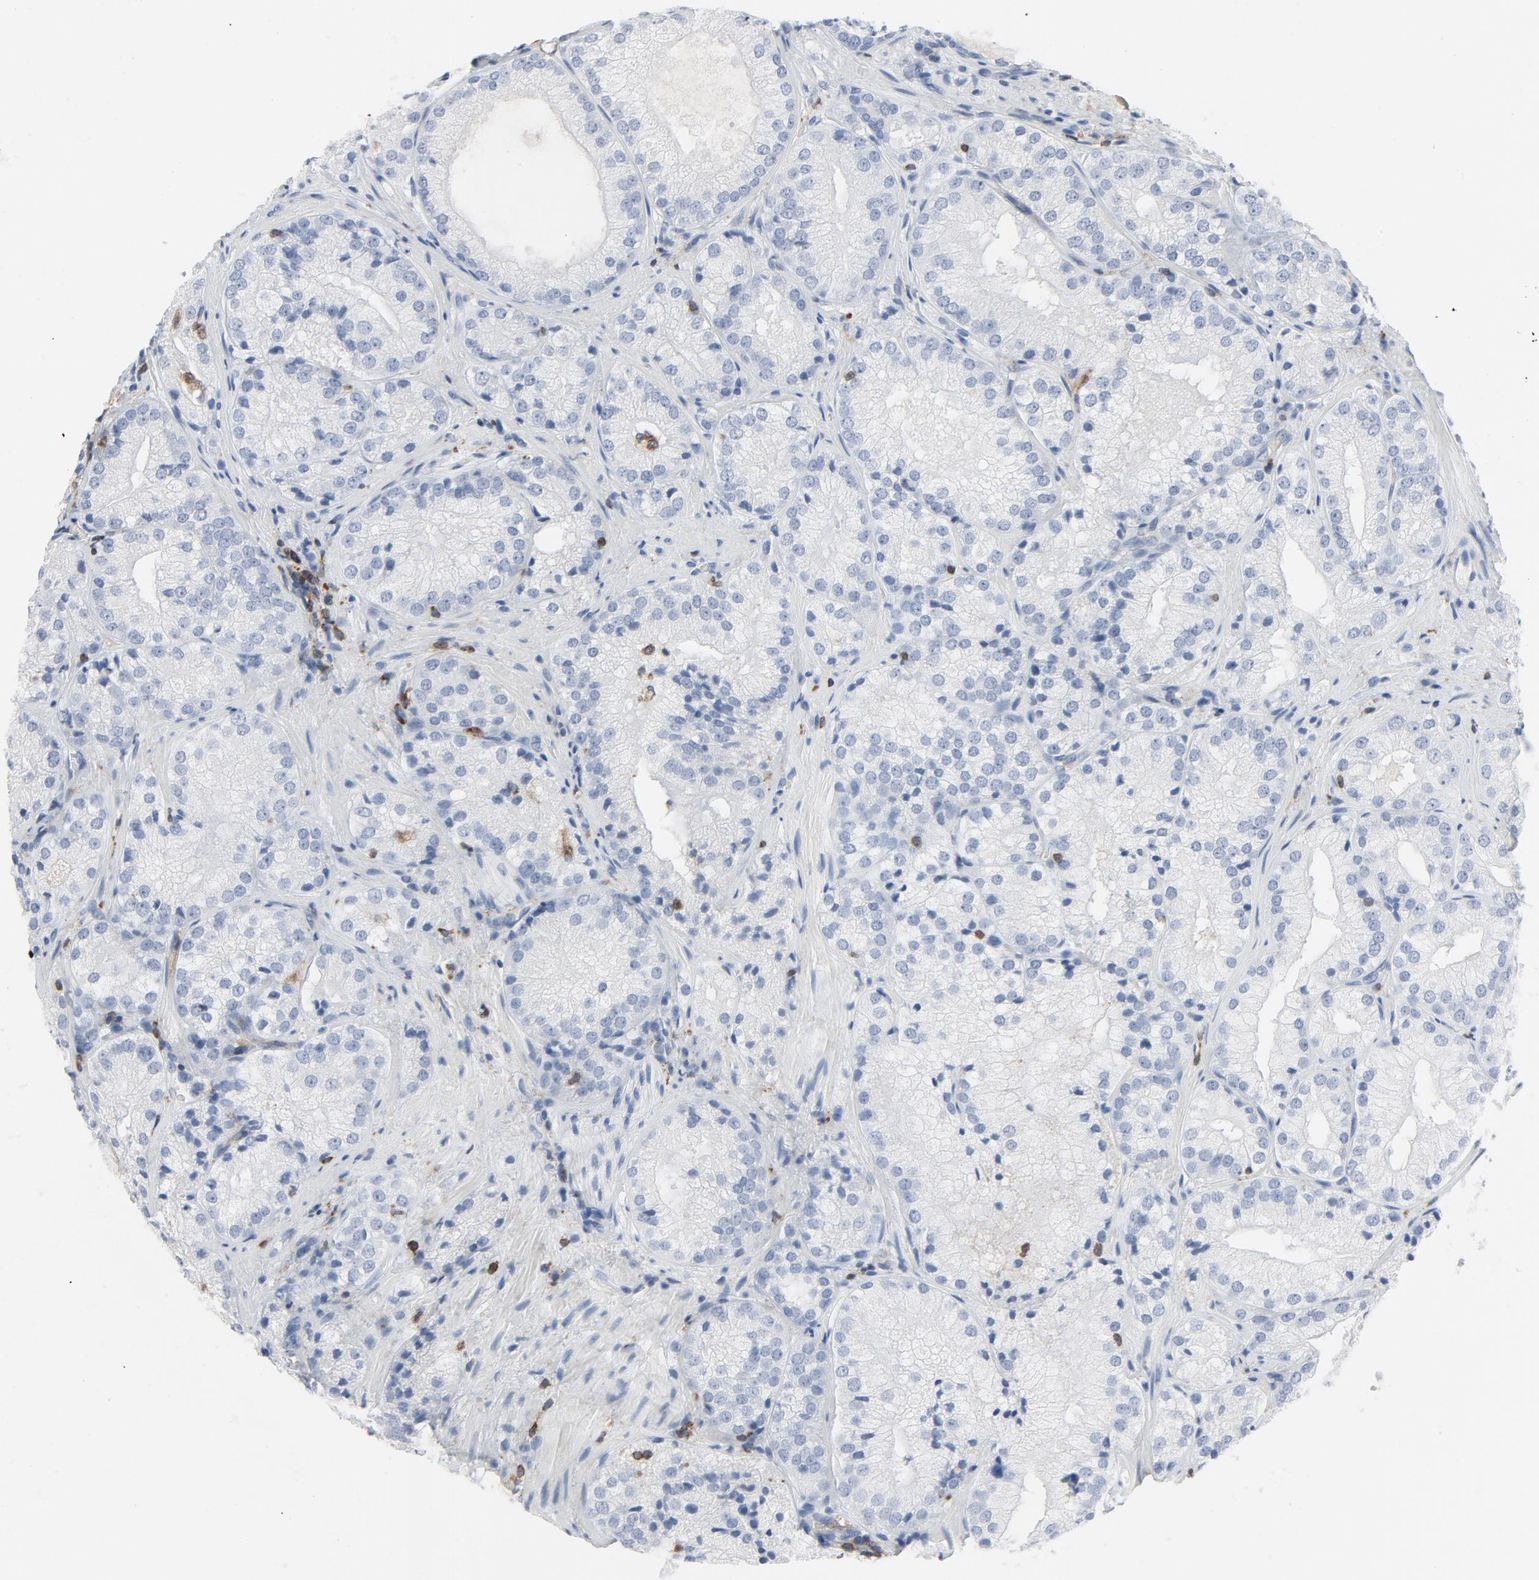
{"staining": {"intensity": "negative", "quantity": "none", "location": "none"}, "tissue": "prostate cancer", "cell_type": "Tumor cells", "image_type": "cancer", "snomed": [{"axis": "morphology", "description": "Adenocarcinoma, Low grade"}, {"axis": "topography", "description": "Prostate"}], "caption": "An IHC micrograph of prostate adenocarcinoma (low-grade) is shown. There is no staining in tumor cells of prostate adenocarcinoma (low-grade).", "gene": "LCP2", "patient": {"sex": "male", "age": 60}}